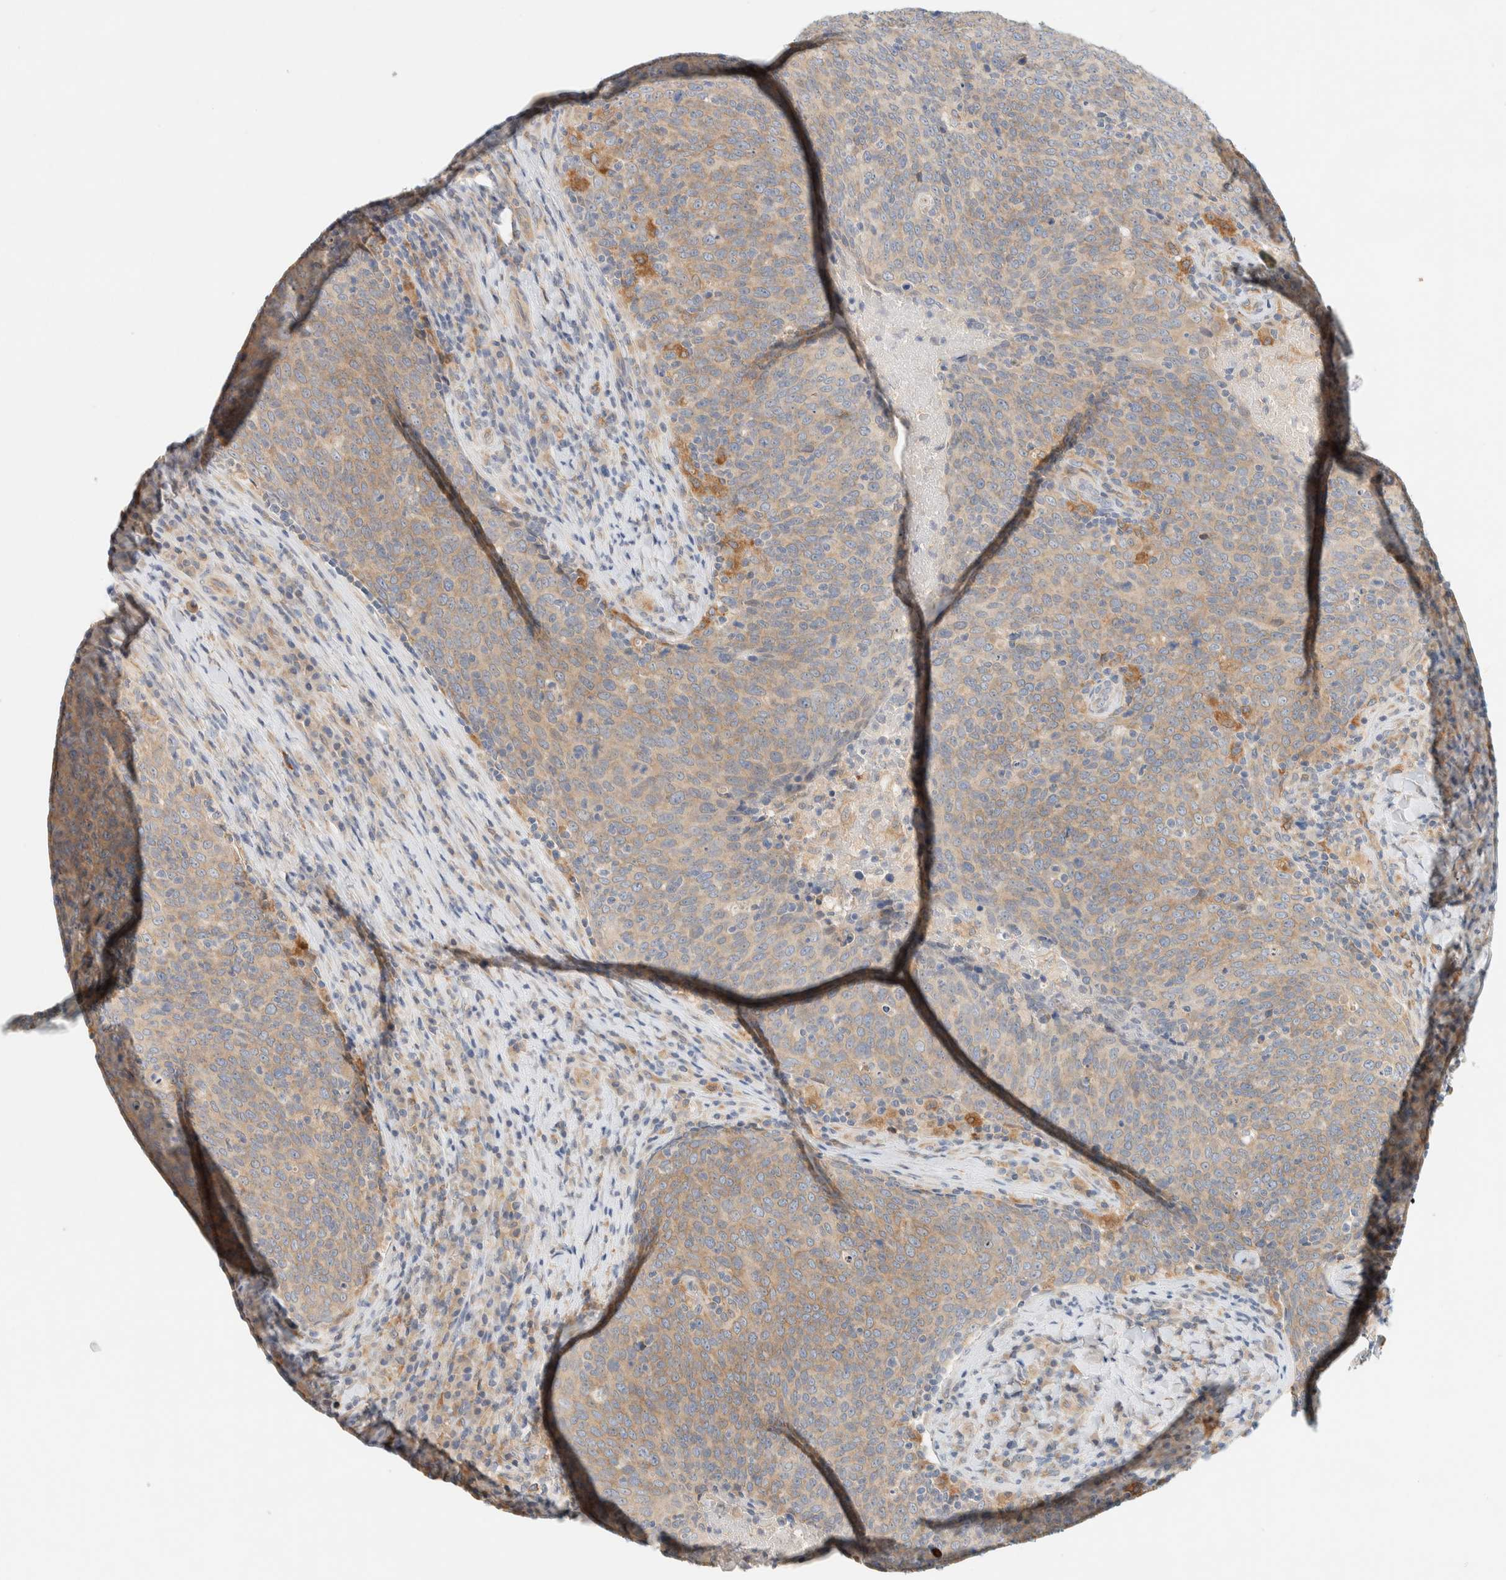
{"staining": {"intensity": "moderate", "quantity": "25%-75%", "location": "cytoplasmic/membranous"}, "tissue": "head and neck cancer", "cell_type": "Tumor cells", "image_type": "cancer", "snomed": [{"axis": "morphology", "description": "Squamous cell carcinoma, NOS"}, {"axis": "morphology", "description": "Squamous cell carcinoma, metastatic, NOS"}, {"axis": "topography", "description": "Lymph node"}, {"axis": "topography", "description": "Head-Neck"}], "caption": "Human head and neck metastatic squamous cell carcinoma stained with a brown dye reveals moderate cytoplasmic/membranous positive expression in about 25%-75% of tumor cells.", "gene": "SUMF2", "patient": {"sex": "male", "age": 62}}